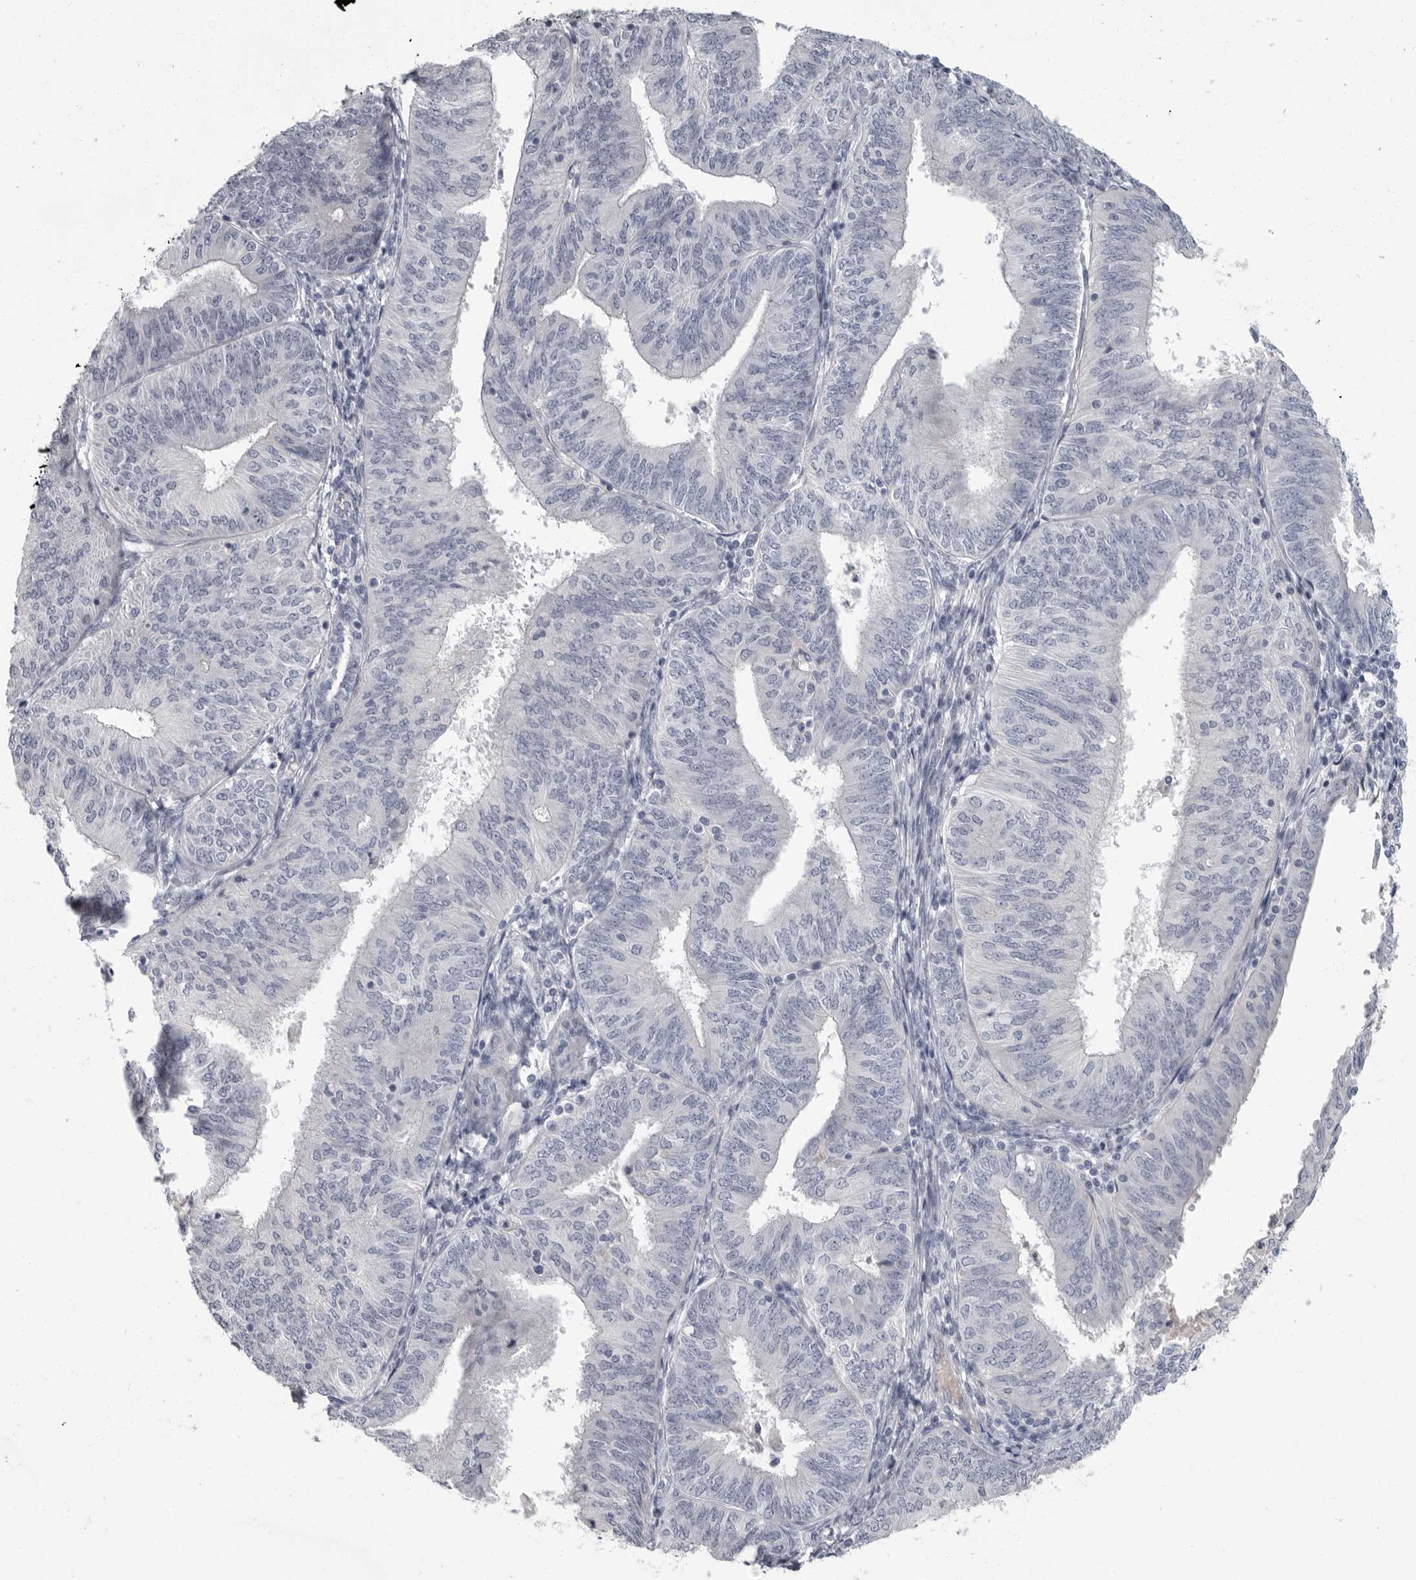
{"staining": {"intensity": "negative", "quantity": "none", "location": "none"}, "tissue": "endometrial cancer", "cell_type": "Tumor cells", "image_type": "cancer", "snomed": [{"axis": "morphology", "description": "Adenocarcinoma, NOS"}, {"axis": "topography", "description": "Endometrium"}], "caption": "Micrograph shows no protein positivity in tumor cells of adenocarcinoma (endometrial) tissue.", "gene": "SLC25A39", "patient": {"sex": "female", "age": 58}}